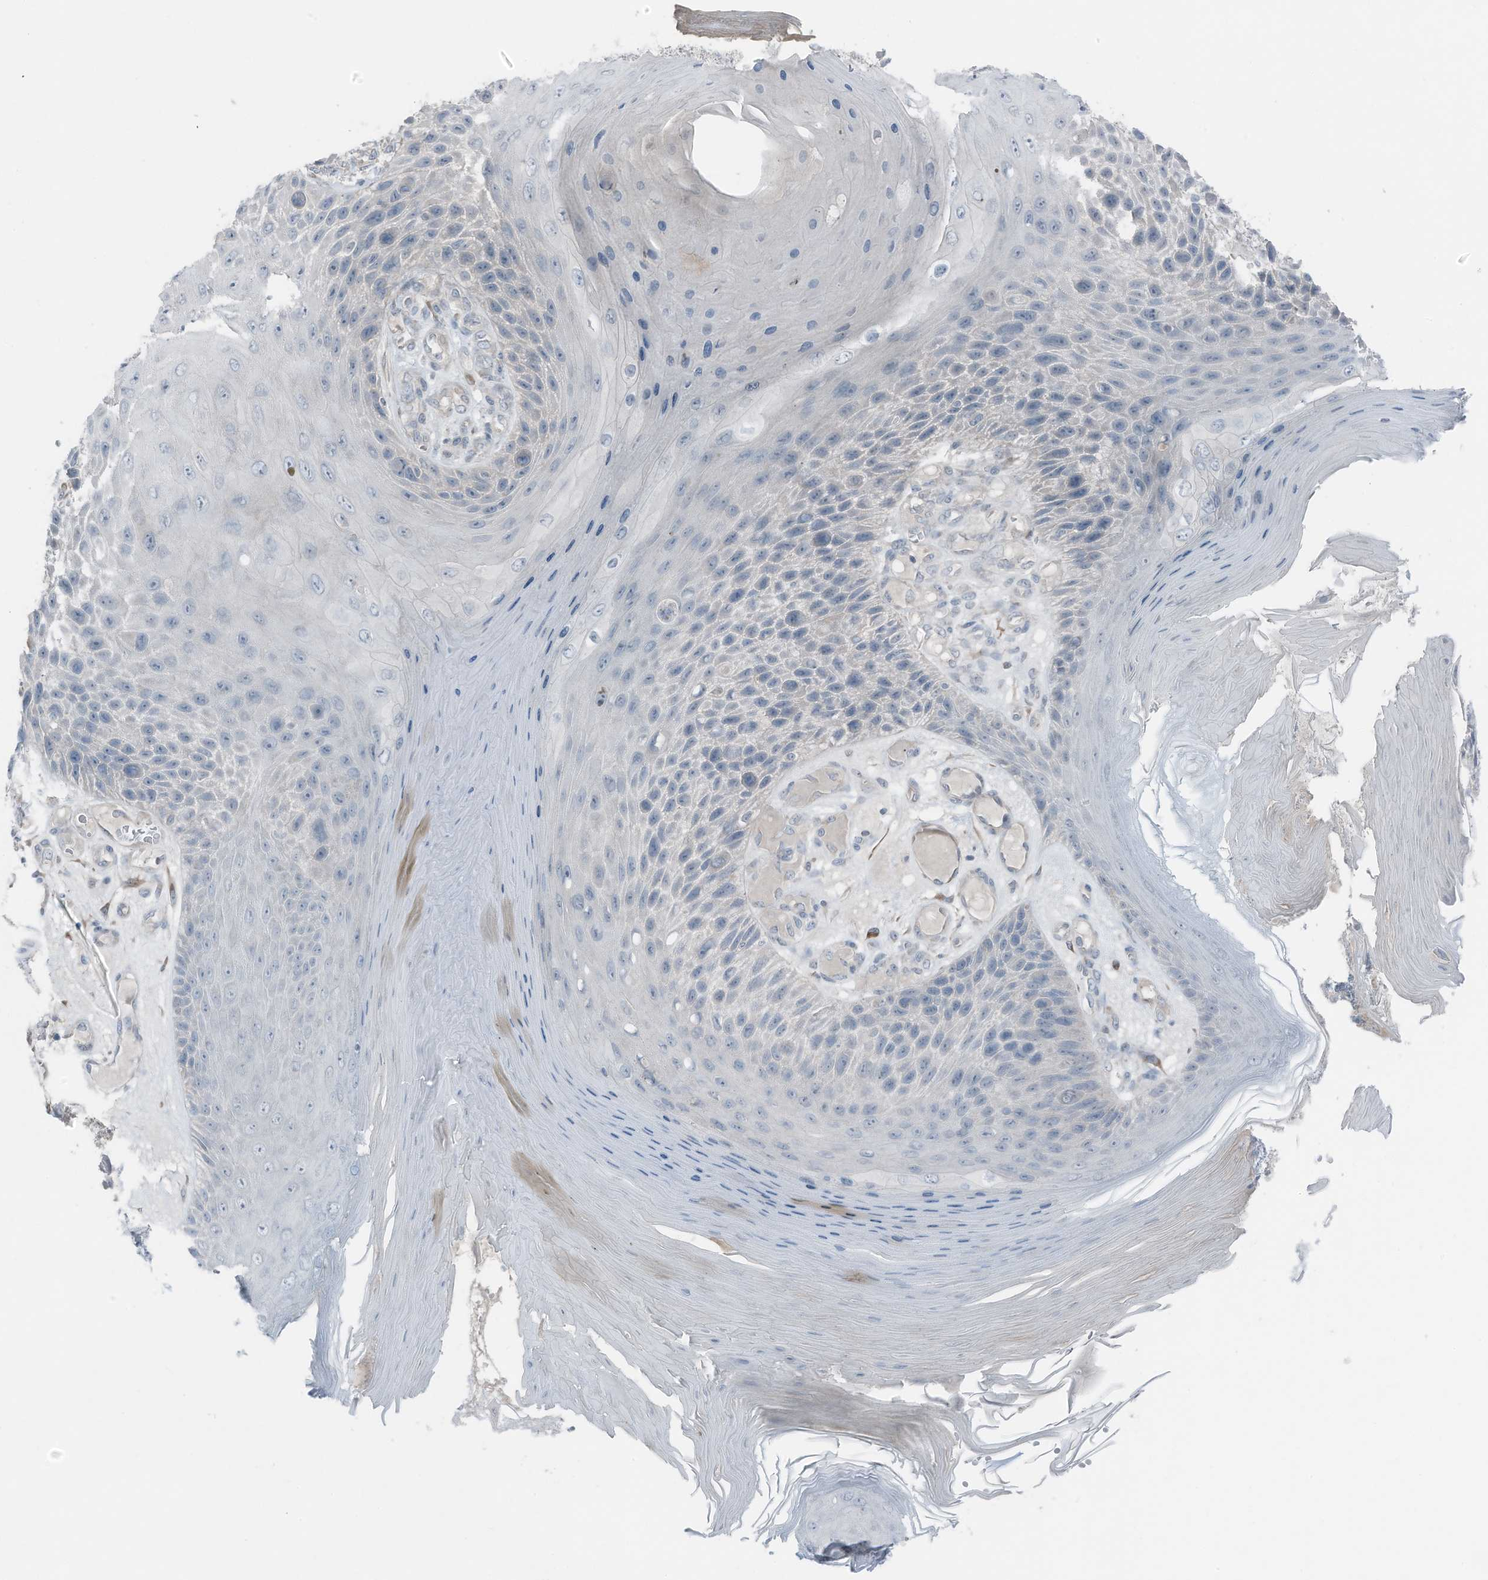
{"staining": {"intensity": "negative", "quantity": "none", "location": "none"}, "tissue": "skin cancer", "cell_type": "Tumor cells", "image_type": "cancer", "snomed": [{"axis": "morphology", "description": "Squamous cell carcinoma, NOS"}, {"axis": "topography", "description": "Skin"}], "caption": "Immunohistochemistry (IHC) of skin squamous cell carcinoma displays no positivity in tumor cells.", "gene": "ARHGEF33", "patient": {"sex": "female", "age": 88}}